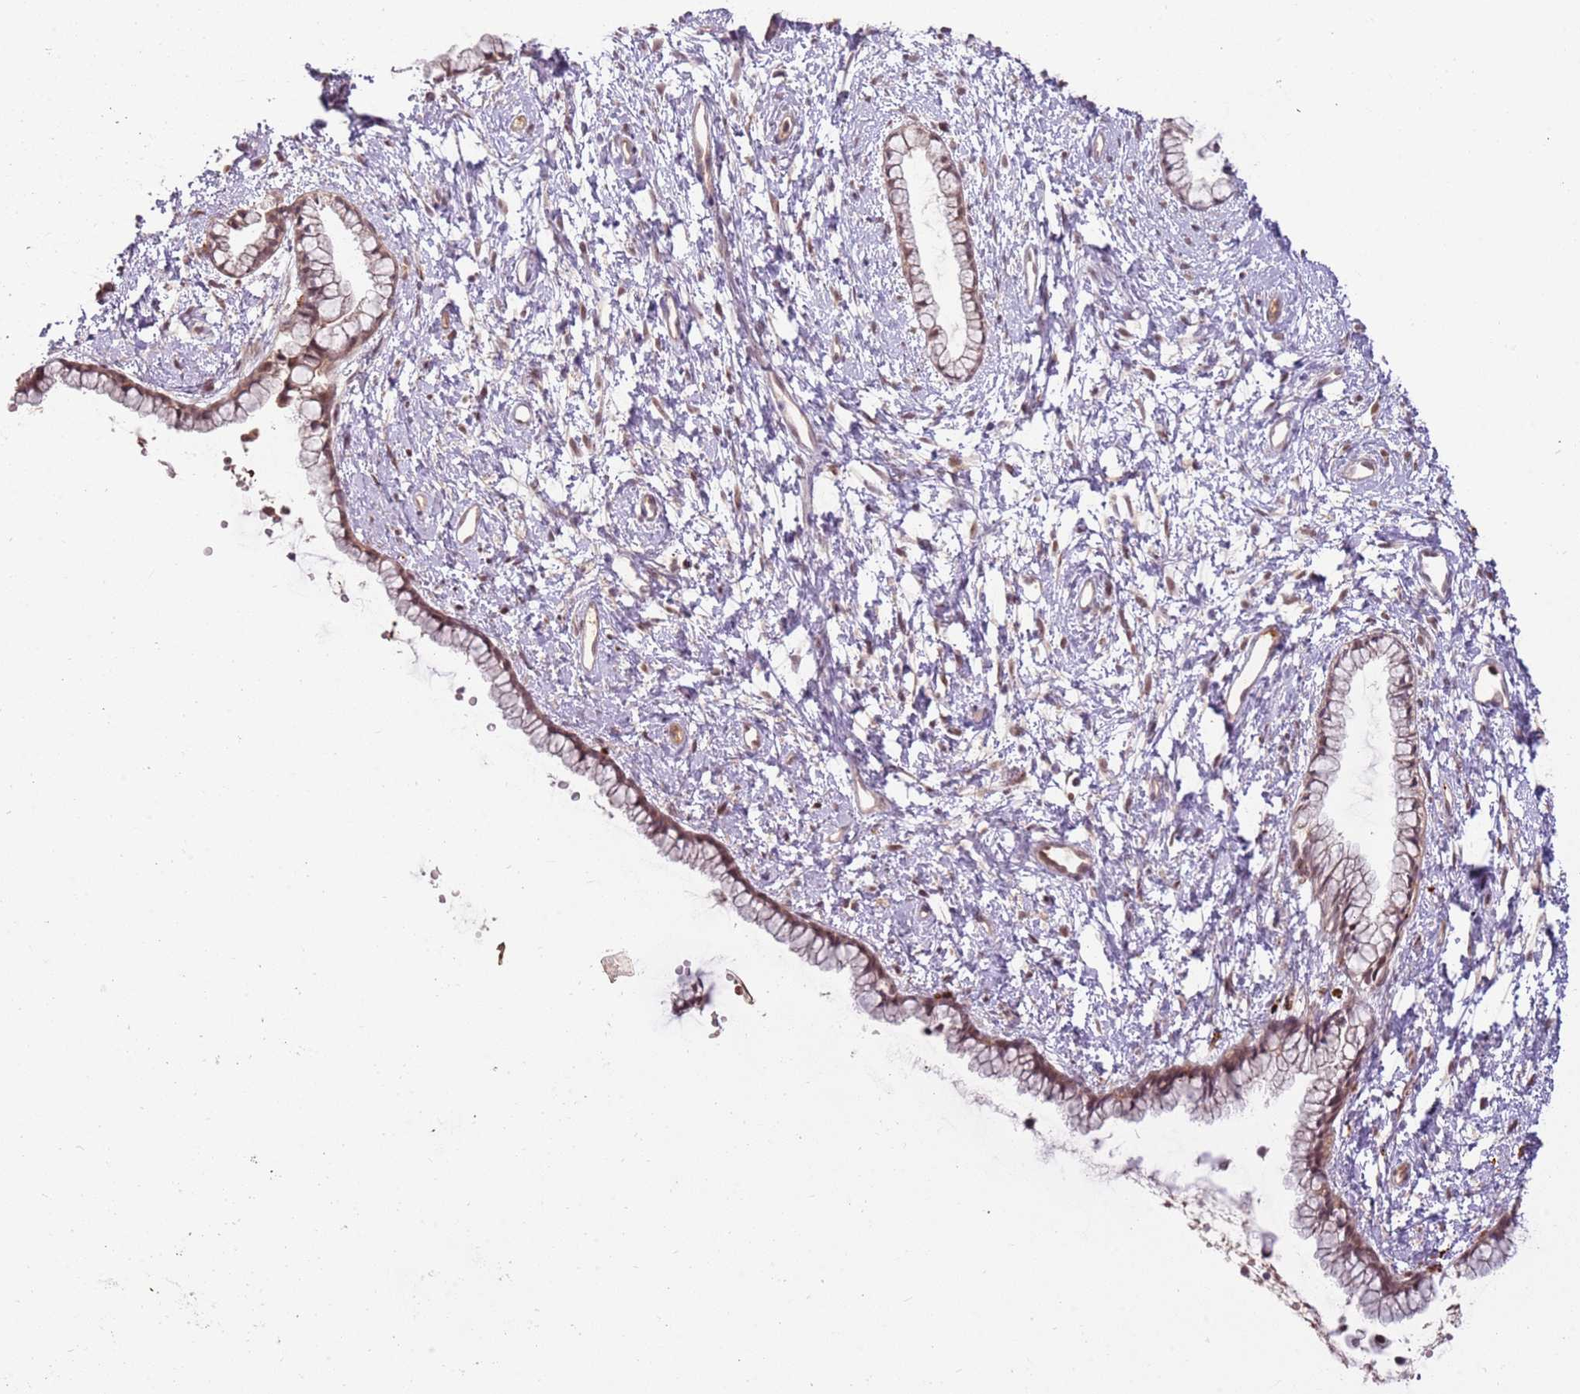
{"staining": {"intensity": "moderate", "quantity": ">75%", "location": "nuclear"}, "tissue": "cervix", "cell_type": "Glandular cells", "image_type": "normal", "snomed": [{"axis": "morphology", "description": "Normal tissue, NOS"}, {"axis": "topography", "description": "Cervix"}], "caption": "Normal cervix displays moderate nuclear positivity in about >75% of glandular cells, visualized by immunohistochemistry.", "gene": "NBPF4", "patient": {"sex": "female", "age": 57}}